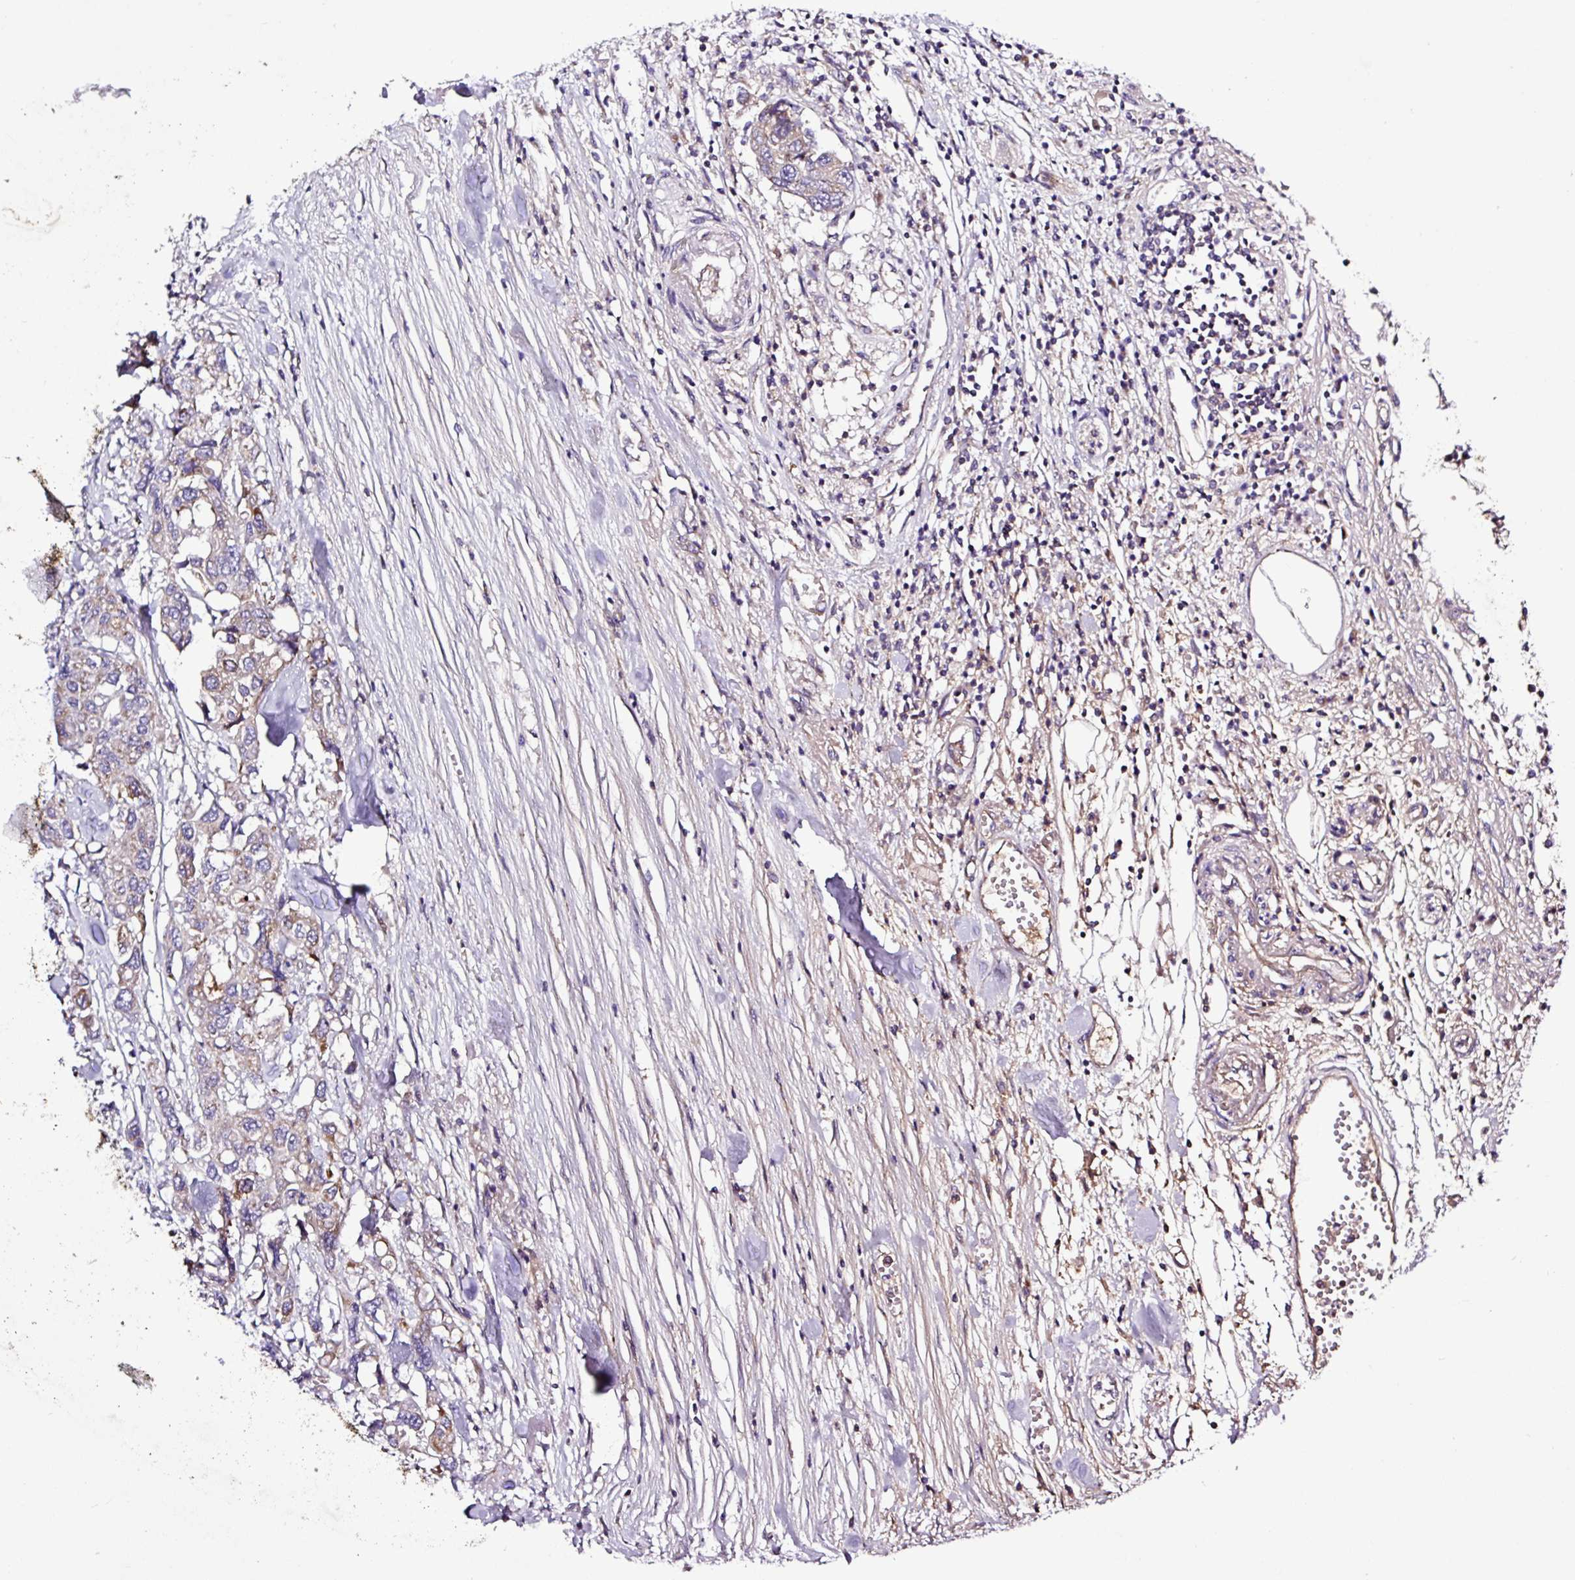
{"staining": {"intensity": "weak", "quantity": "<25%", "location": "cytoplasmic/membranous"}, "tissue": "colorectal cancer", "cell_type": "Tumor cells", "image_type": "cancer", "snomed": [{"axis": "morphology", "description": "Adenocarcinoma, NOS"}, {"axis": "topography", "description": "Colon"}], "caption": "Protein analysis of adenocarcinoma (colorectal) exhibits no significant expression in tumor cells. (DAB immunohistochemistry (IHC) with hematoxylin counter stain).", "gene": "CWH43", "patient": {"sex": "male", "age": 77}}